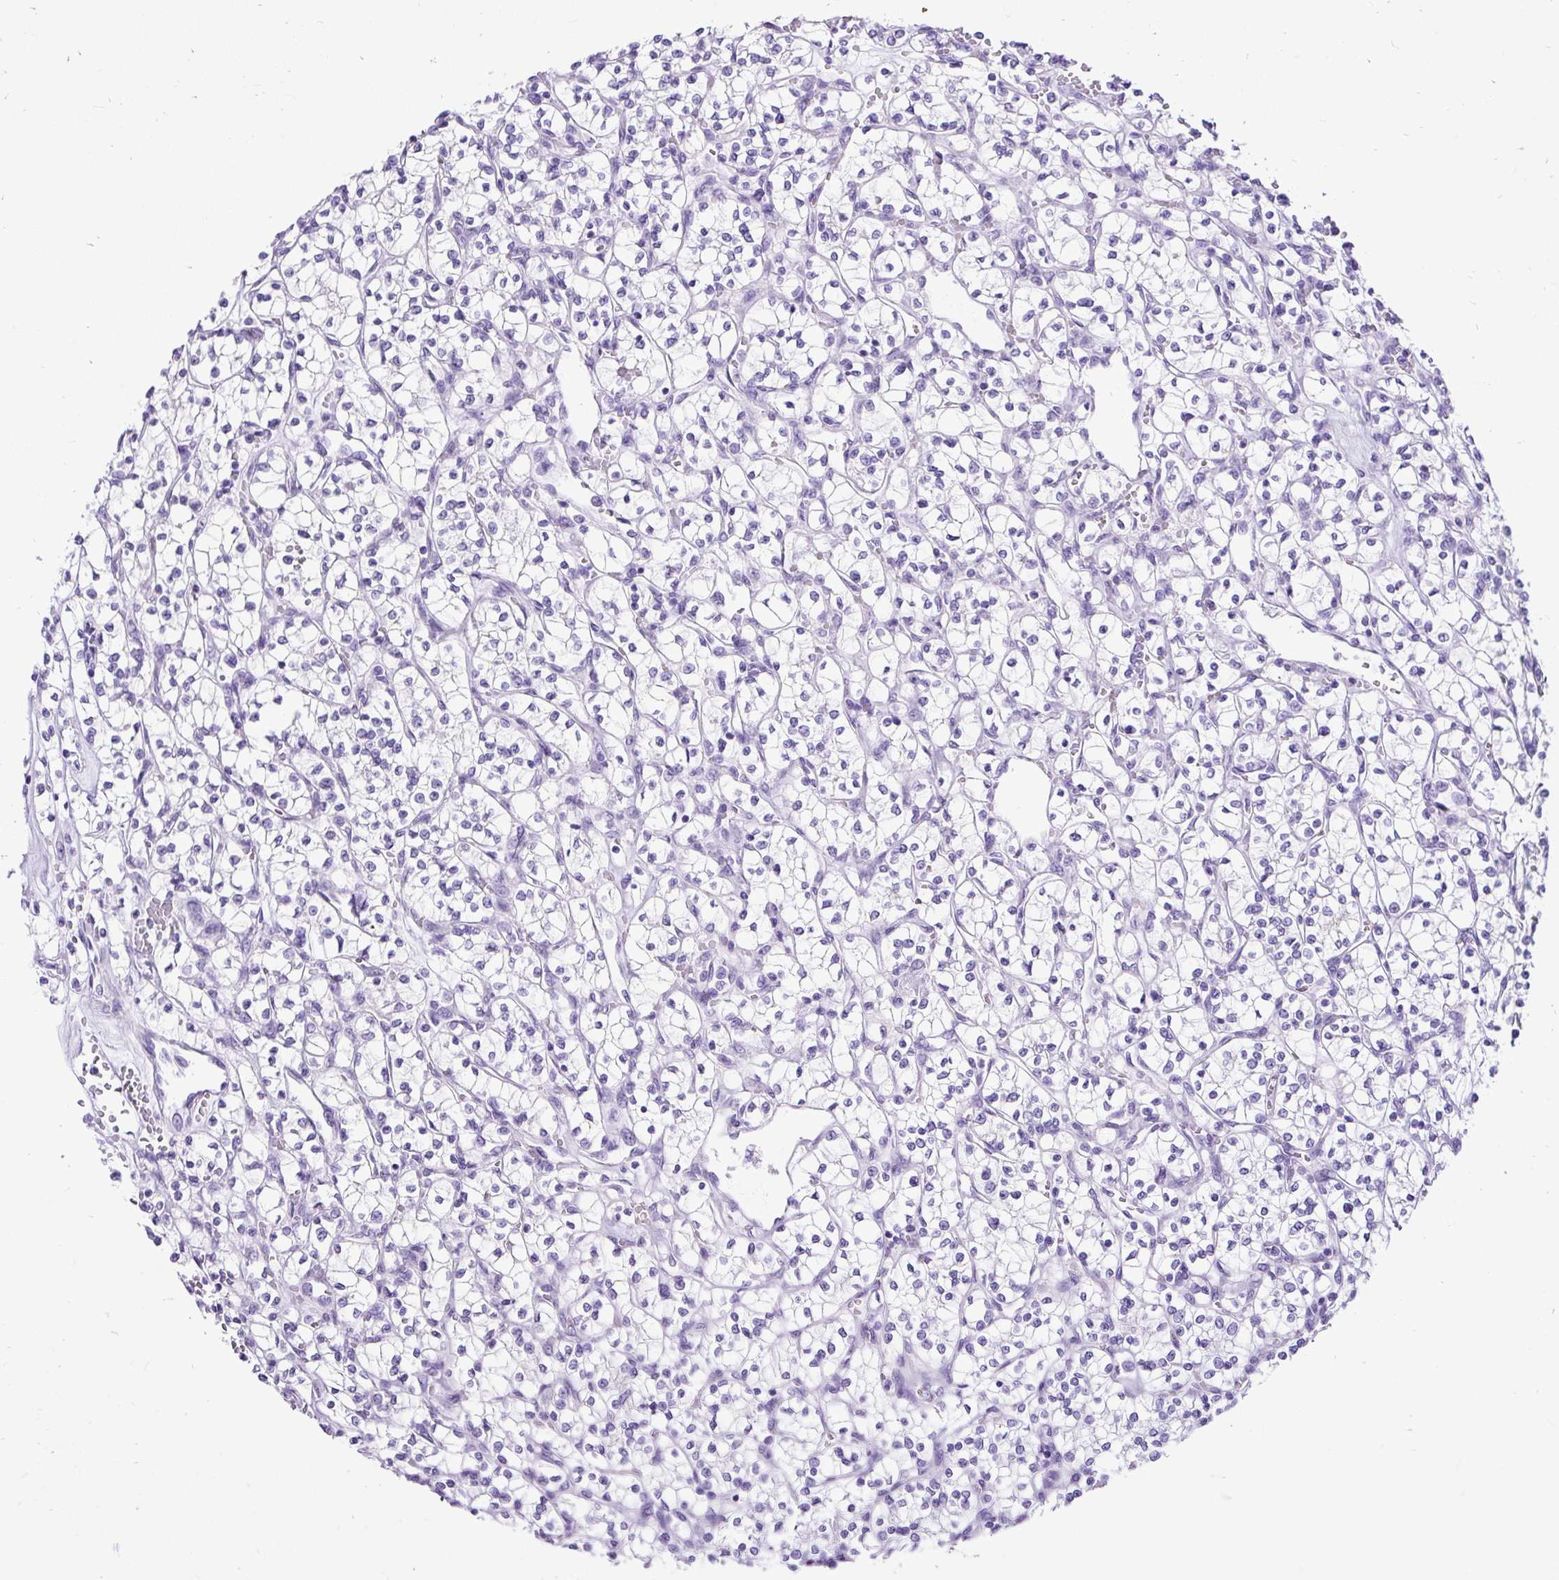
{"staining": {"intensity": "negative", "quantity": "none", "location": "none"}, "tissue": "renal cancer", "cell_type": "Tumor cells", "image_type": "cancer", "snomed": [{"axis": "morphology", "description": "Adenocarcinoma, NOS"}, {"axis": "topography", "description": "Kidney"}], "caption": "Micrograph shows no protein positivity in tumor cells of renal adenocarcinoma tissue. Brightfield microscopy of immunohistochemistry stained with DAB (3,3'-diaminobenzidine) (brown) and hematoxylin (blue), captured at high magnification.", "gene": "PDIA2", "patient": {"sex": "female", "age": 64}}